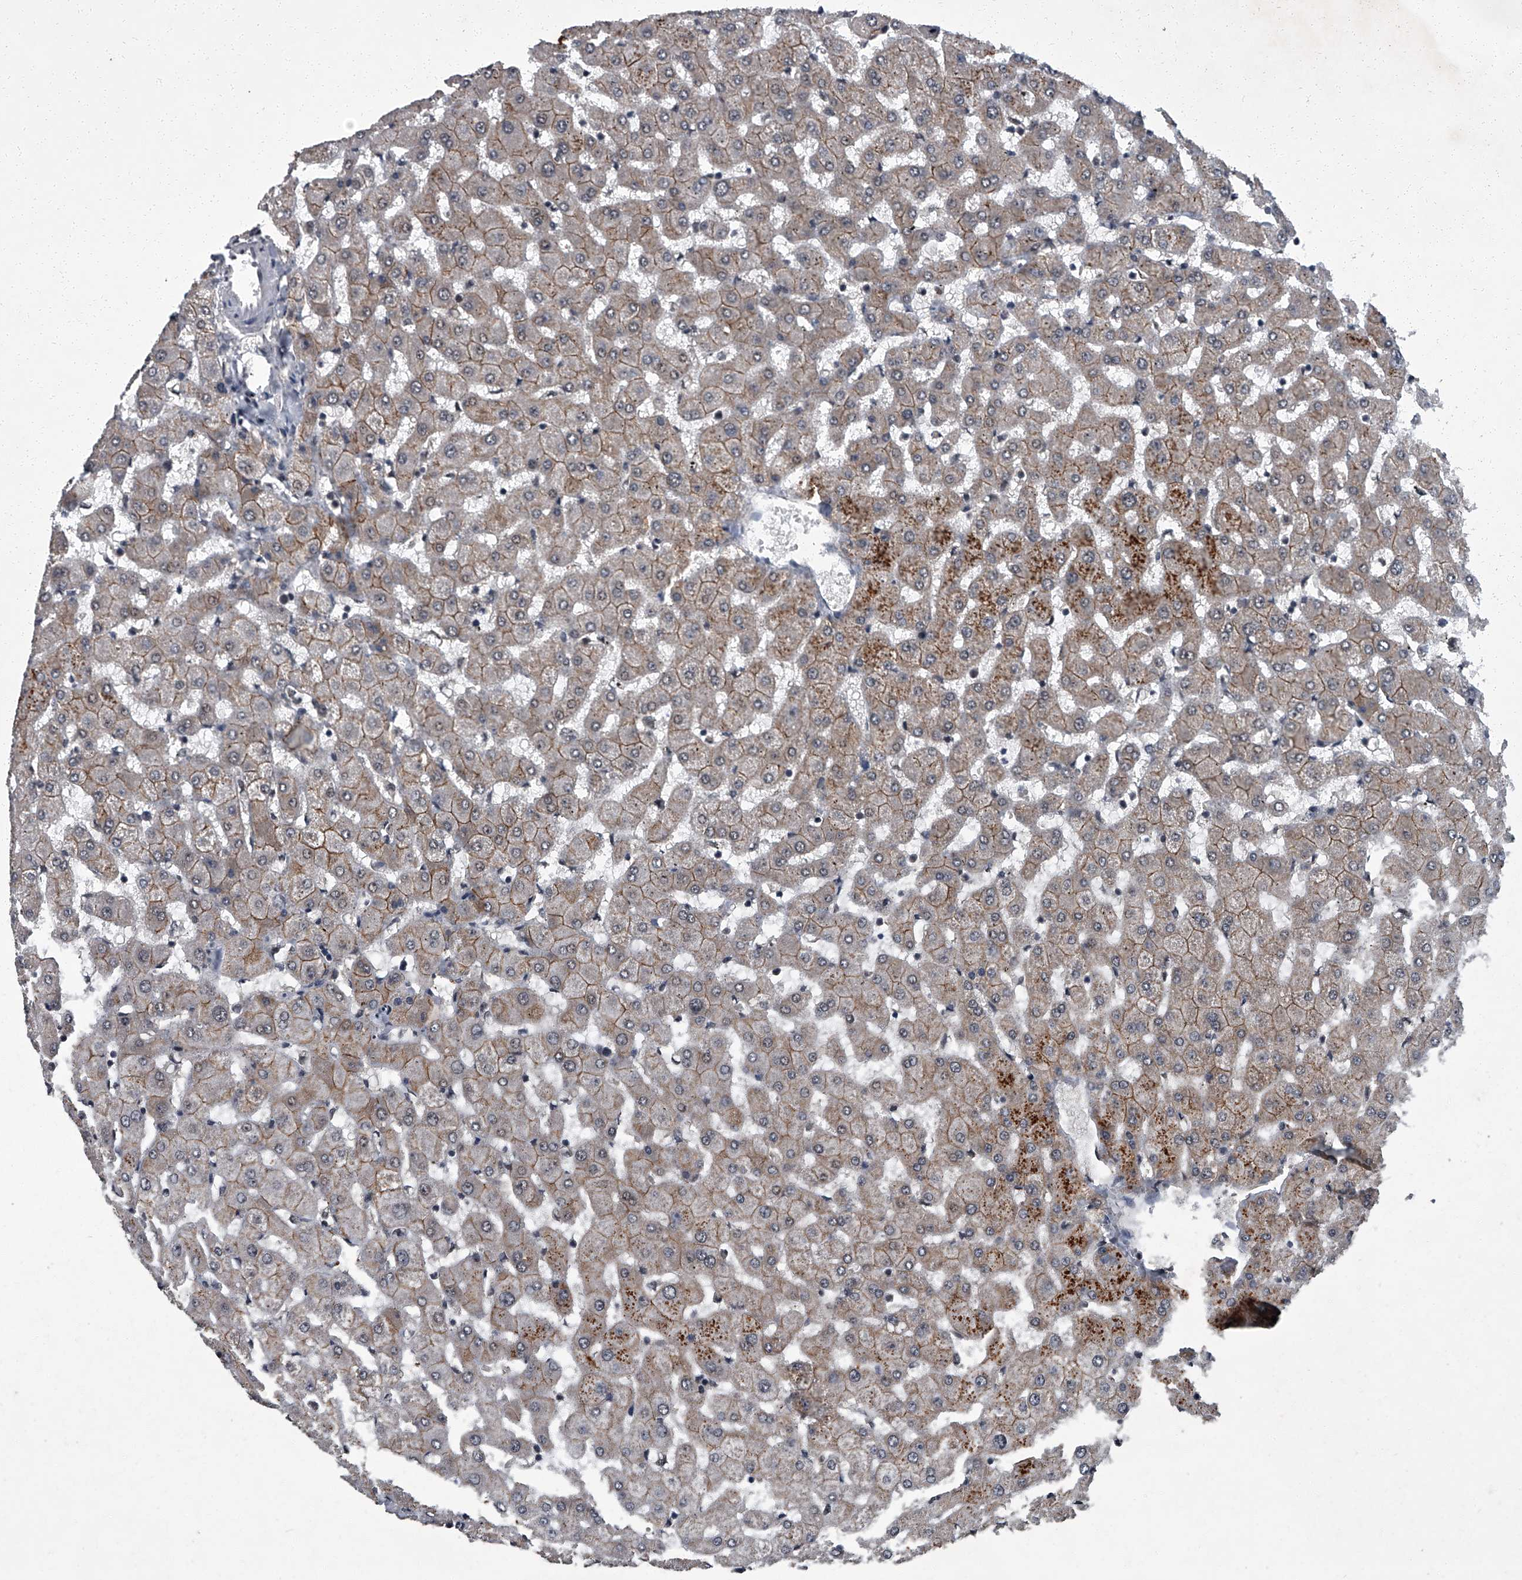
{"staining": {"intensity": "negative", "quantity": "none", "location": "none"}, "tissue": "liver", "cell_type": "Cholangiocytes", "image_type": "normal", "snomed": [{"axis": "morphology", "description": "Normal tissue, NOS"}, {"axis": "topography", "description": "Liver"}], "caption": "Immunohistochemistry micrograph of unremarkable liver: human liver stained with DAB exhibits no significant protein positivity in cholangiocytes.", "gene": "ZNF518B", "patient": {"sex": "female", "age": 63}}